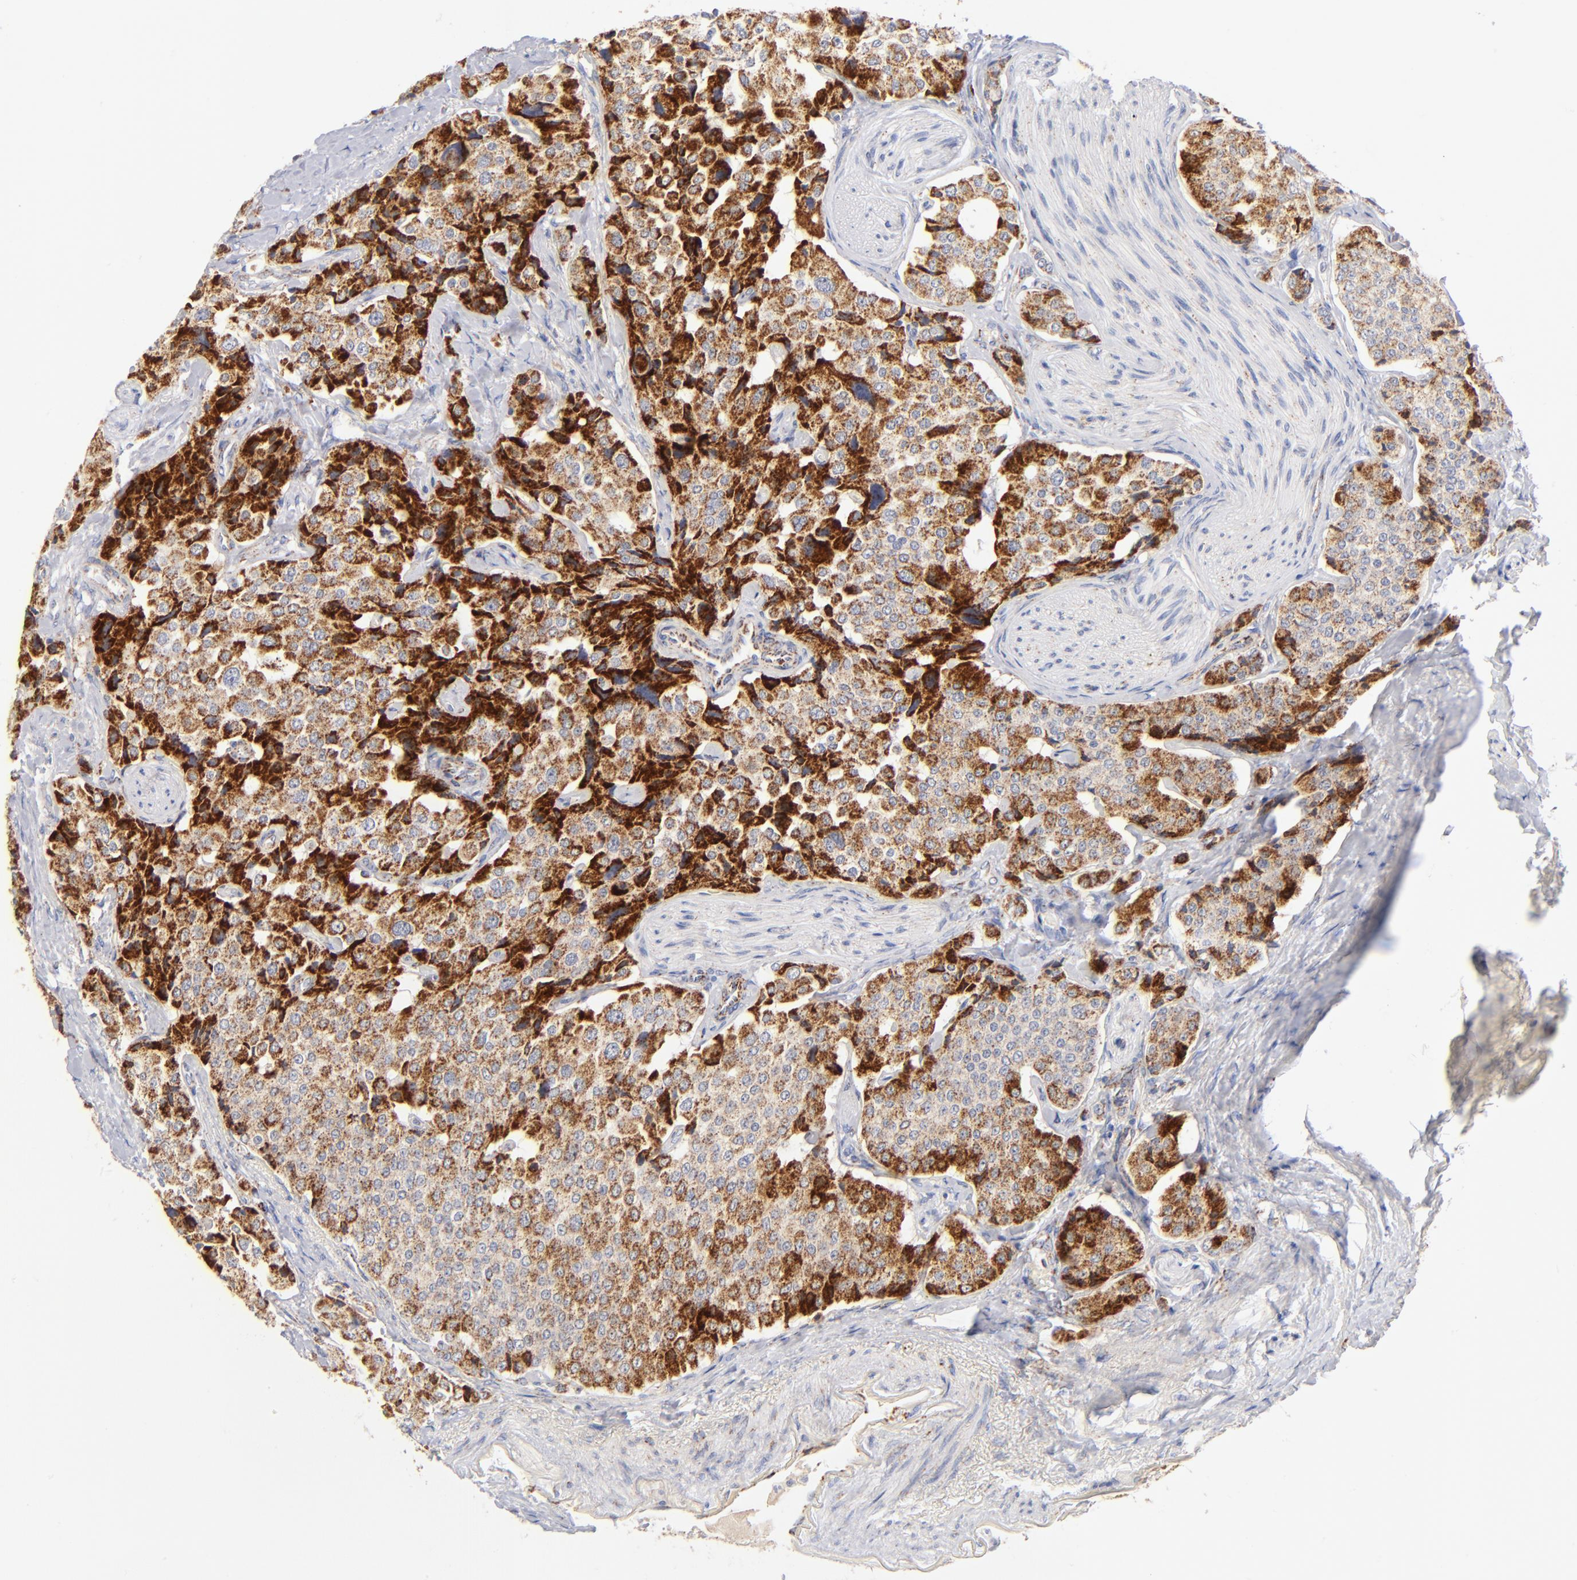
{"staining": {"intensity": "moderate", "quantity": ">75%", "location": "cytoplasmic/membranous"}, "tissue": "carcinoid", "cell_type": "Tumor cells", "image_type": "cancer", "snomed": [{"axis": "morphology", "description": "Carcinoid, malignant, NOS"}, {"axis": "topography", "description": "Colon"}], "caption": "Immunohistochemical staining of carcinoid exhibits medium levels of moderate cytoplasmic/membranous protein staining in about >75% of tumor cells.", "gene": "DLAT", "patient": {"sex": "female", "age": 61}}